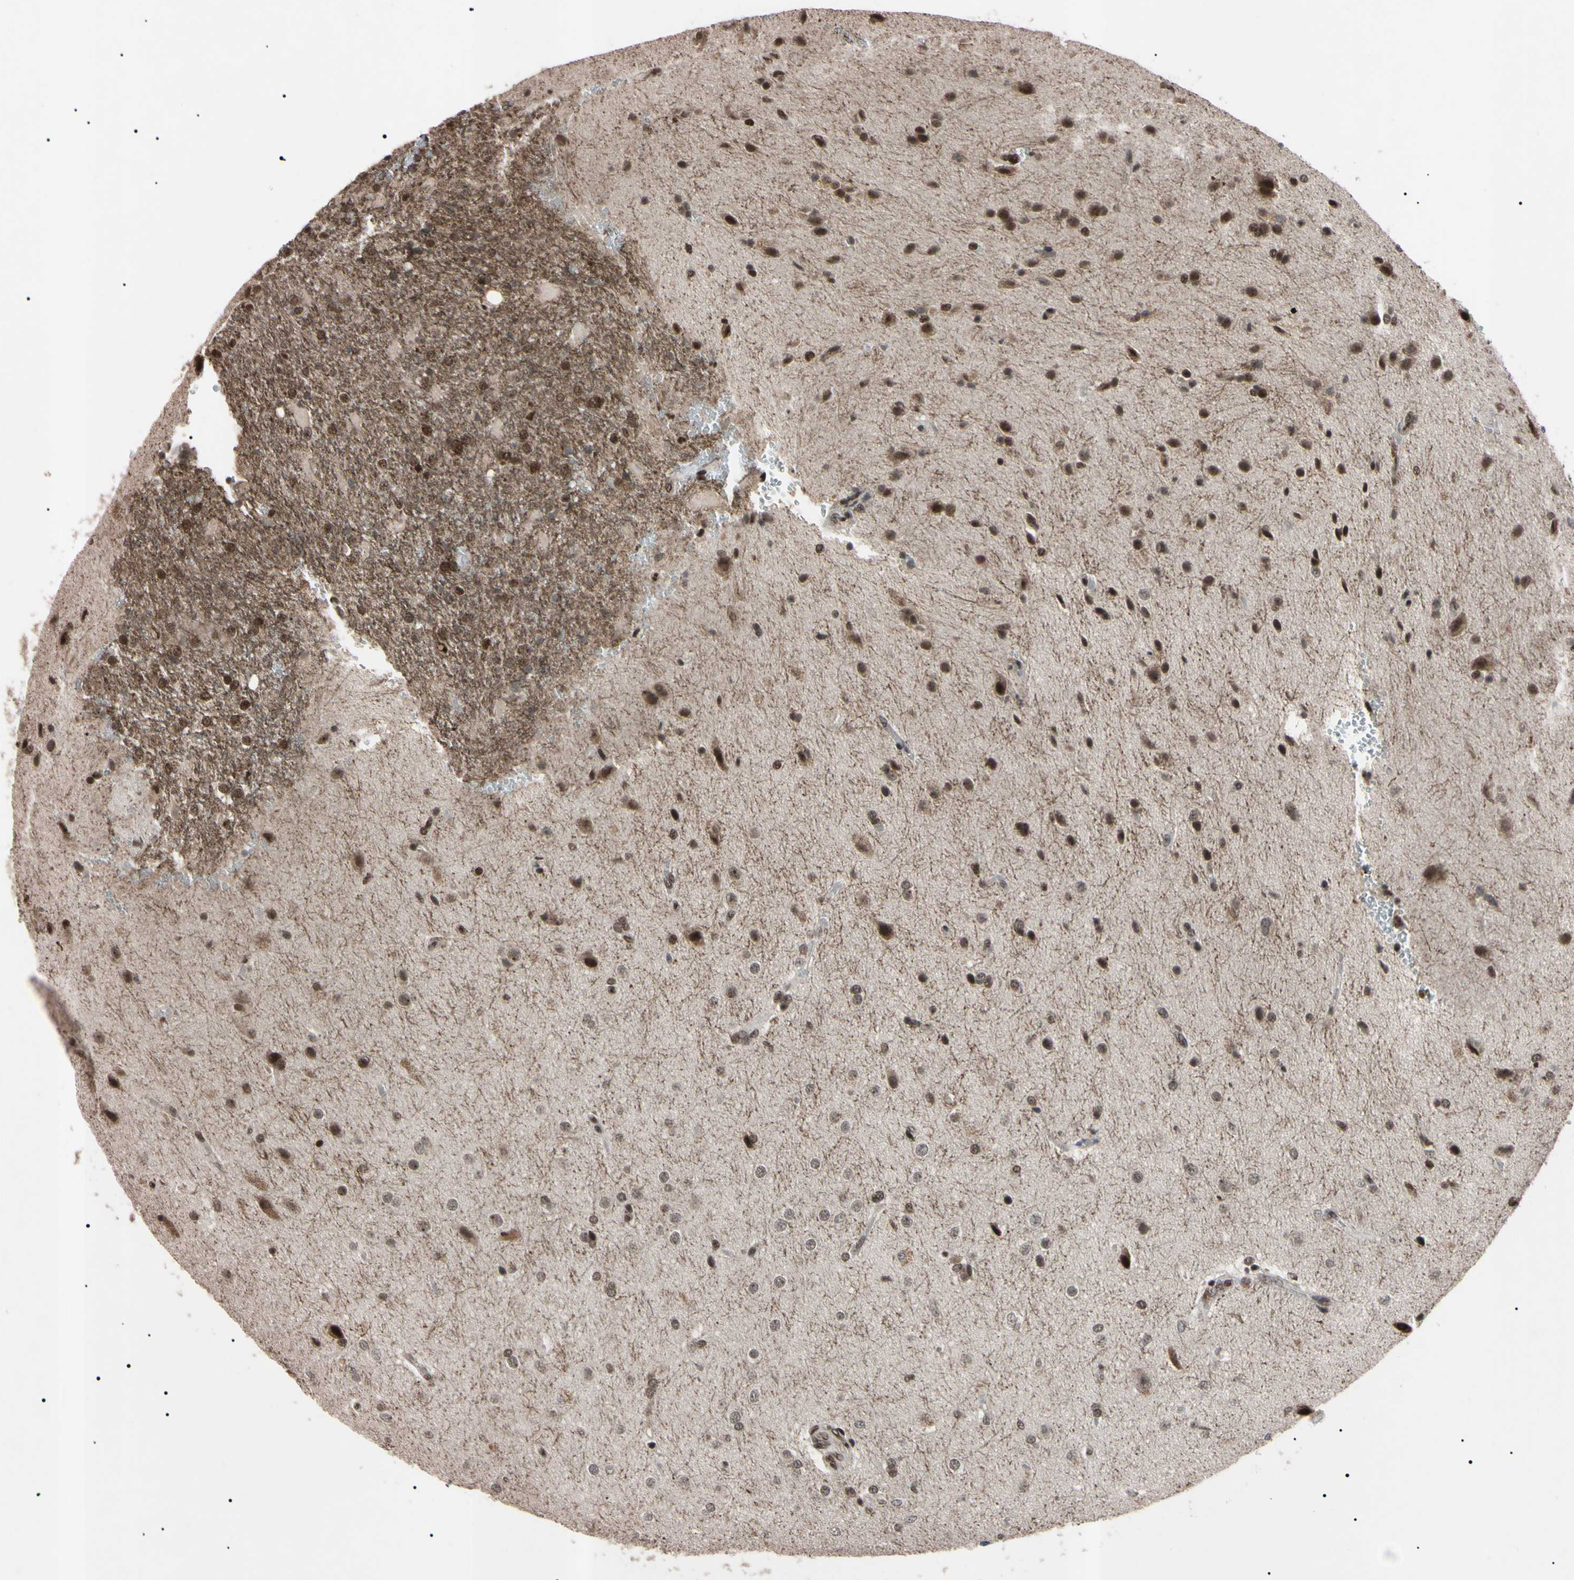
{"staining": {"intensity": "strong", "quantity": "<25%", "location": "nuclear"}, "tissue": "glioma", "cell_type": "Tumor cells", "image_type": "cancer", "snomed": [{"axis": "morphology", "description": "Glioma, malignant, High grade"}, {"axis": "topography", "description": "Brain"}], "caption": "Immunohistochemical staining of human high-grade glioma (malignant) reveals strong nuclear protein positivity in approximately <25% of tumor cells.", "gene": "YY1", "patient": {"sex": "male", "age": 71}}